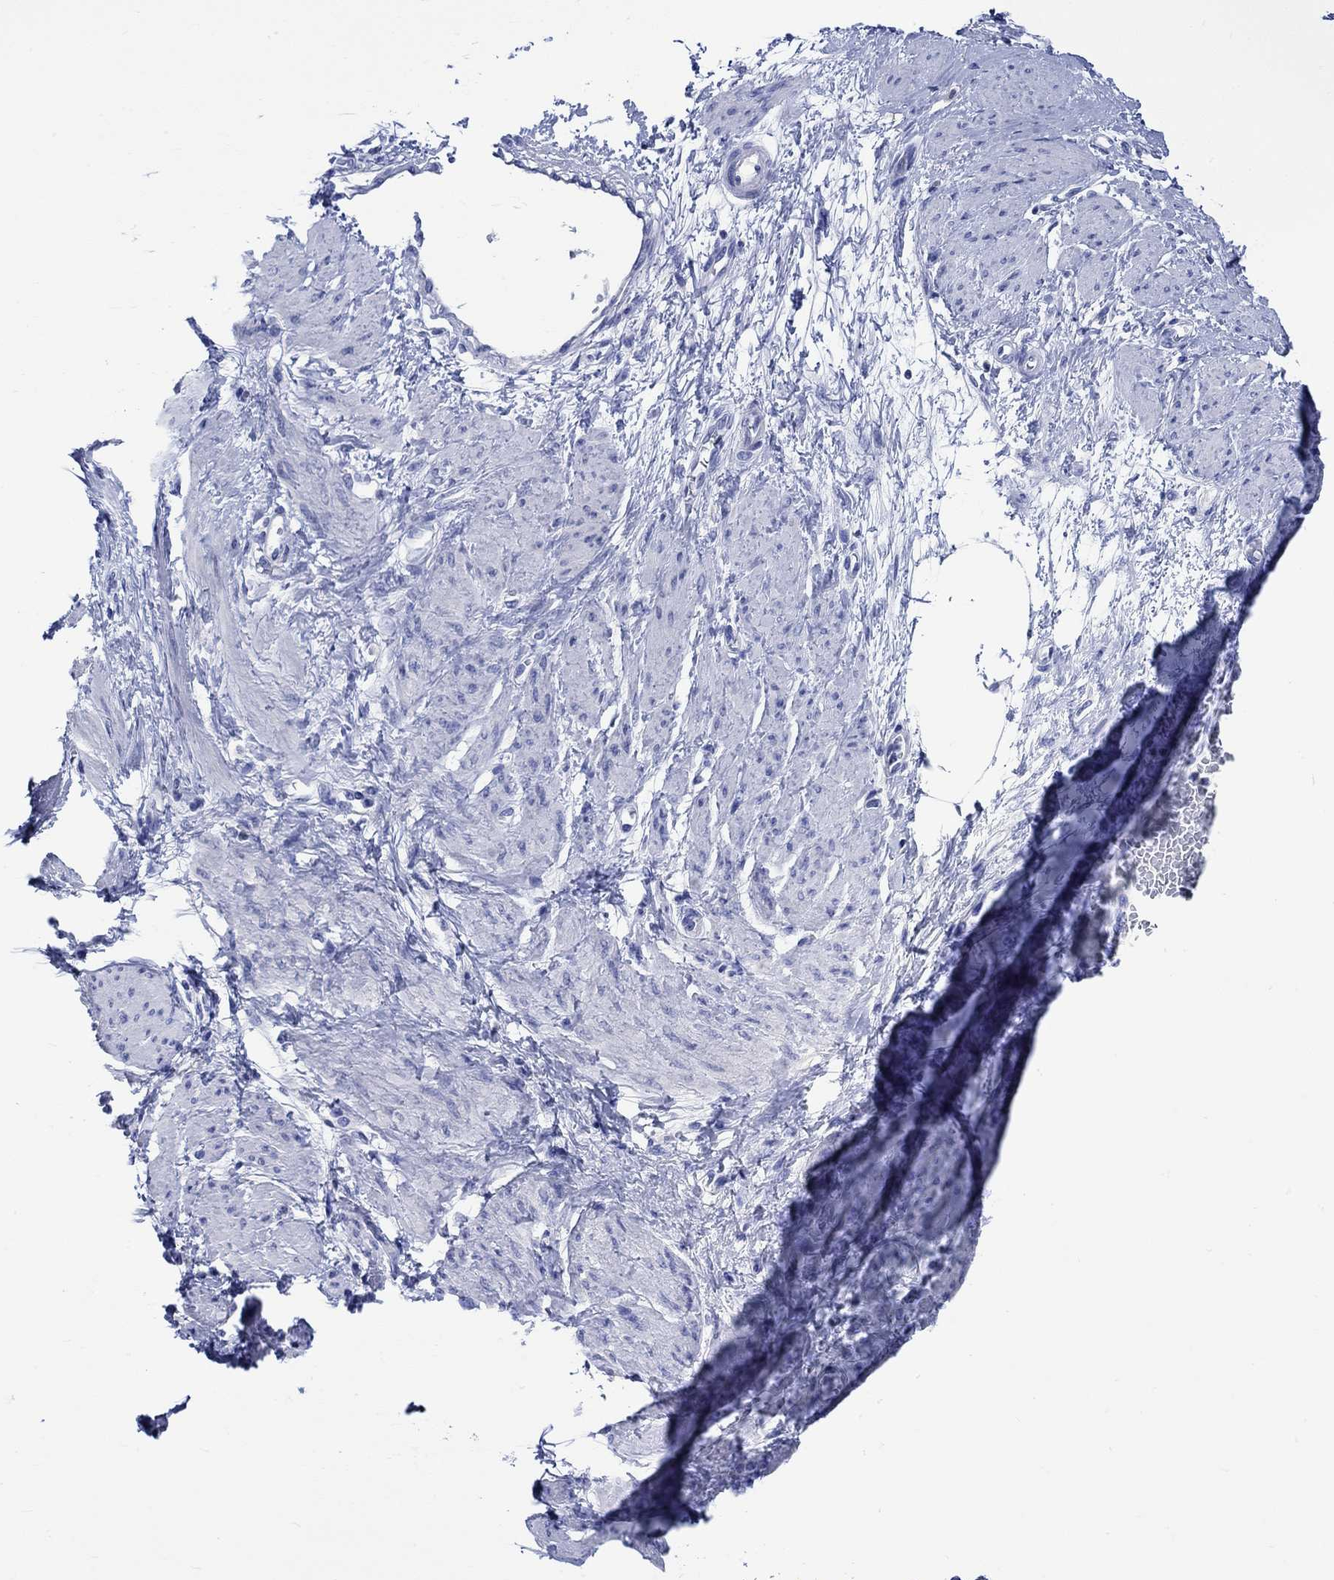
{"staining": {"intensity": "negative", "quantity": "none", "location": "none"}, "tissue": "smooth muscle", "cell_type": "Smooth muscle cells", "image_type": "normal", "snomed": [{"axis": "morphology", "description": "Normal tissue, NOS"}, {"axis": "topography", "description": "Smooth muscle"}, {"axis": "topography", "description": "Uterus"}], "caption": "This is an immunohistochemistry photomicrograph of normal smooth muscle. There is no expression in smooth muscle cells.", "gene": "PTPRN2", "patient": {"sex": "female", "age": 39}}